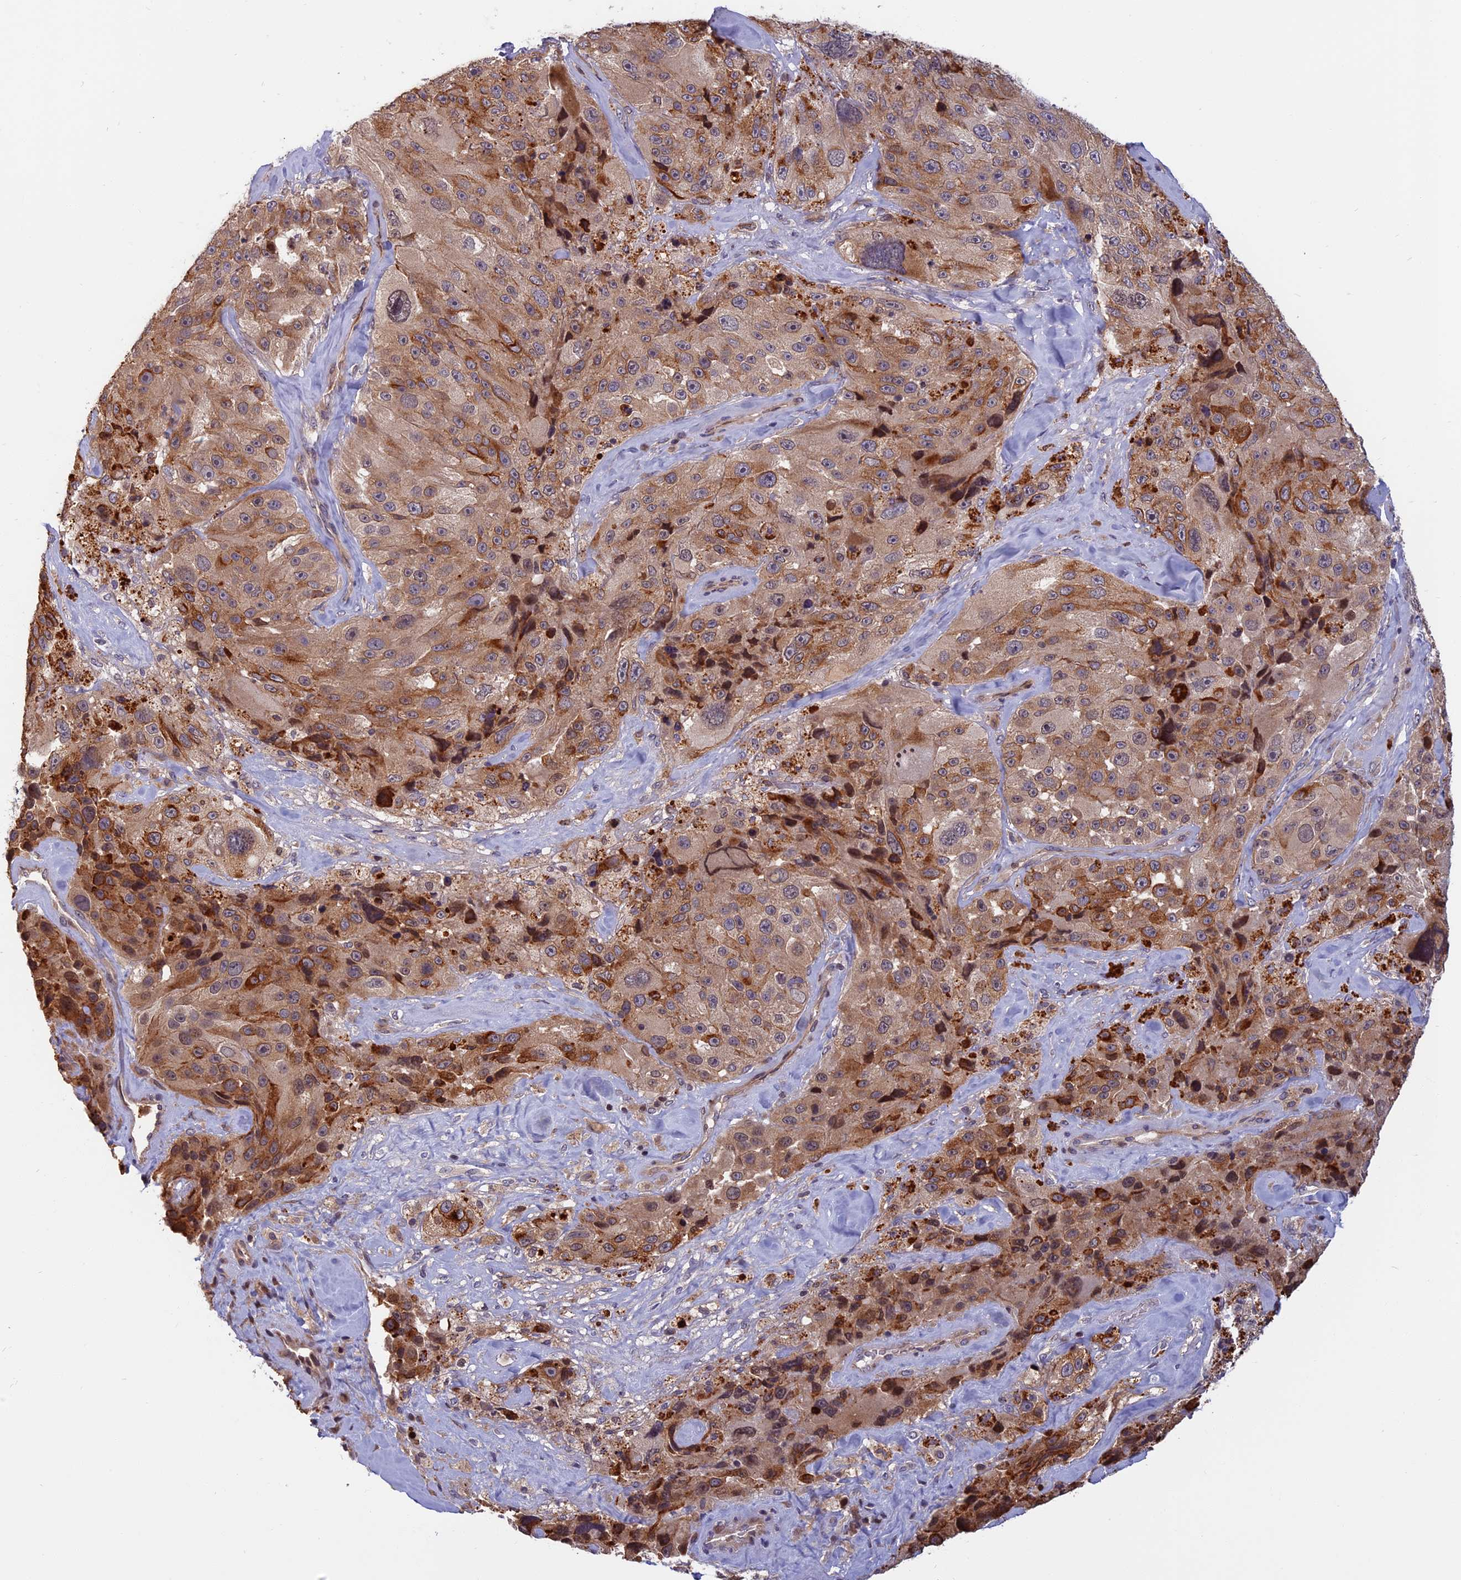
{"staining": {"intensity": "moderate", "quantity": ">75%", "location": "cytoplasmic/membranous"}, "tissue": "melanoma", "cell_type": "Tumor cells", "image_type": "cancer", "snomed": [{"axis": "morphology", "description": "Malignant melanoma, Metastatic site"}, {"axis": "topography", "description": "Lymph node"}], "caption": "Malignant melanoma (metastatic site) was stained to show a protein in brown. There is medium levels of moderate cytoplasmic/membranous expression in approximately >75% of tumor cells. (DAB IHC with brightfield microscopy, high magnification).", "gene": "CCDC113", "patient": {"sex": "male", "age": 62}}